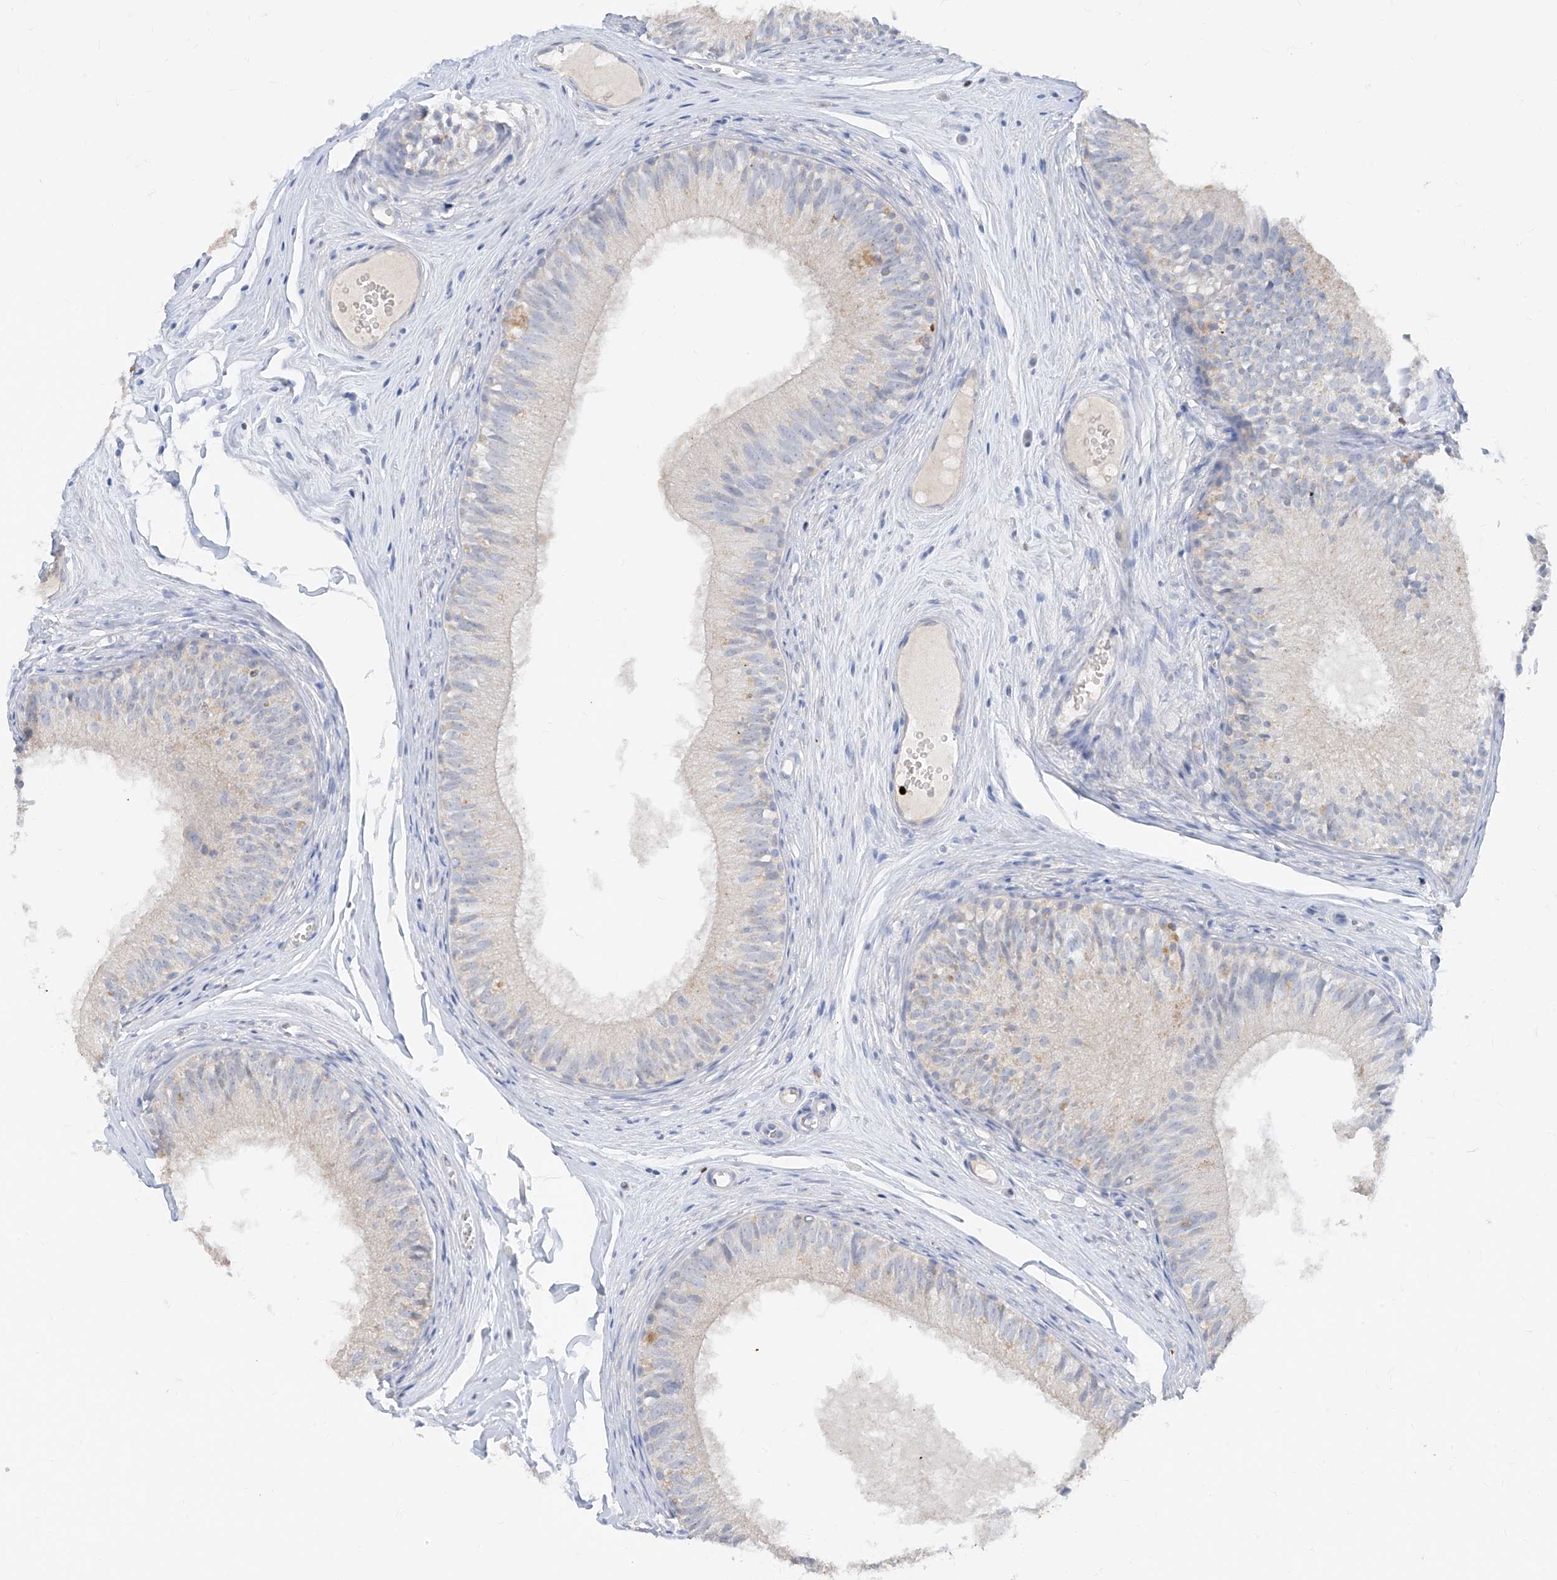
{"staining": {"intensity": "negative", "quantity": "none", "location": "none"}, "tissue": "epididymis", "cell_type": "Glandular cells", "image_type": "normal", "snomed": [{"axis": "morphology", "description": "Normal tissue, NOS"}, {"axis": "morphology", "description": "Seminoma in situ"}, {"axis": "topography", "description": "Testis"}, {"axis": "topography", "description": "Epididymis"}], "caption": "This photomicrograph is of benign epididymis stained with immunohistochemistry (IHC) to label a protein in brown with the nuclei are counter-stained blue. There is no staining in glandular cells.", "gene": "TBX21", "patient": {"sex": "male", "age": 28}}